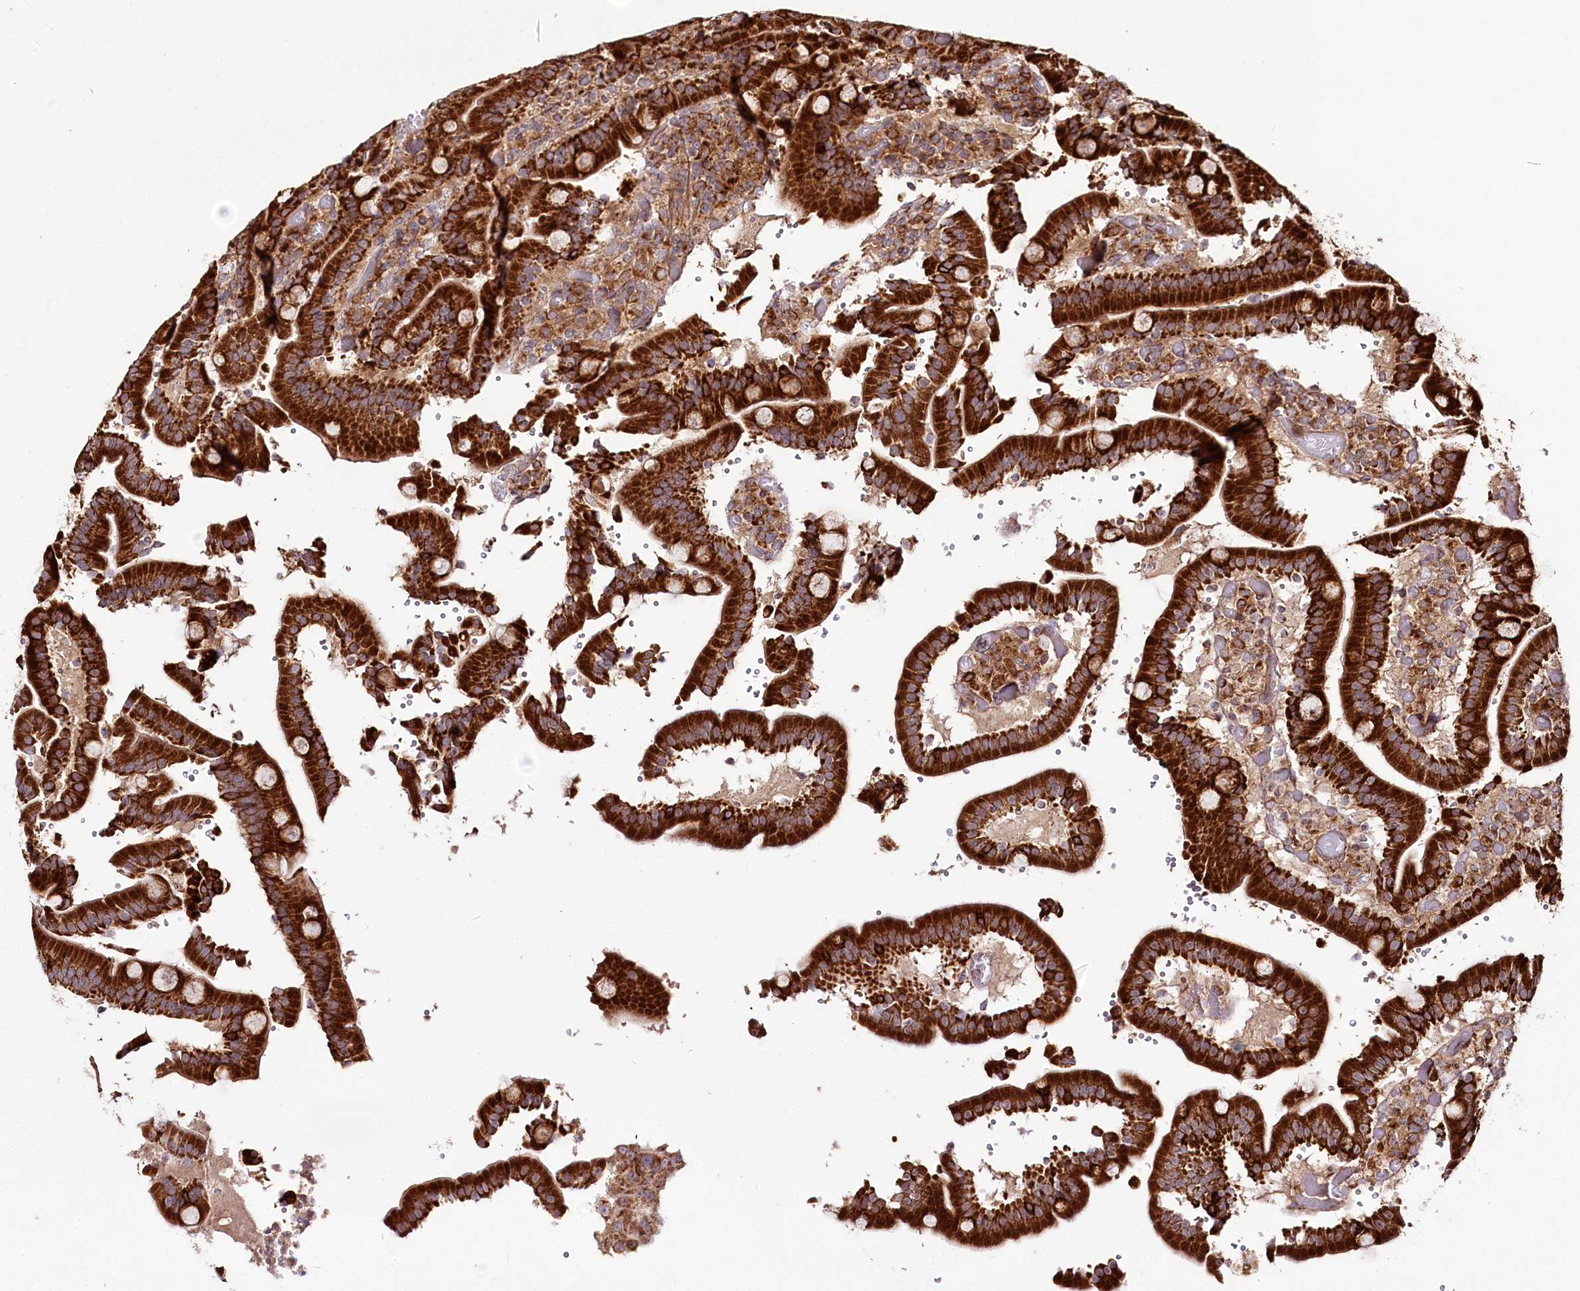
{"staining": {"intensity": "strong", "quantity": ">75%", "location": "cytoplasmic/membranous"}, "tissue": "duodenum", "cell_type": "Glandular cells", "image_type": "normal", "snomed": [{"axis": "morphology", "description": "Normal tissue, NOS"}, {"axis": "topography", "description": "Duodenum"}], "caption": "Strong cytoplasmic/membranous positivity is appreciated in approximately >75% of glandular cells in benign duodenum.", "gene": "RAB7A", "patient": {"sex": "female", "age": 62}}